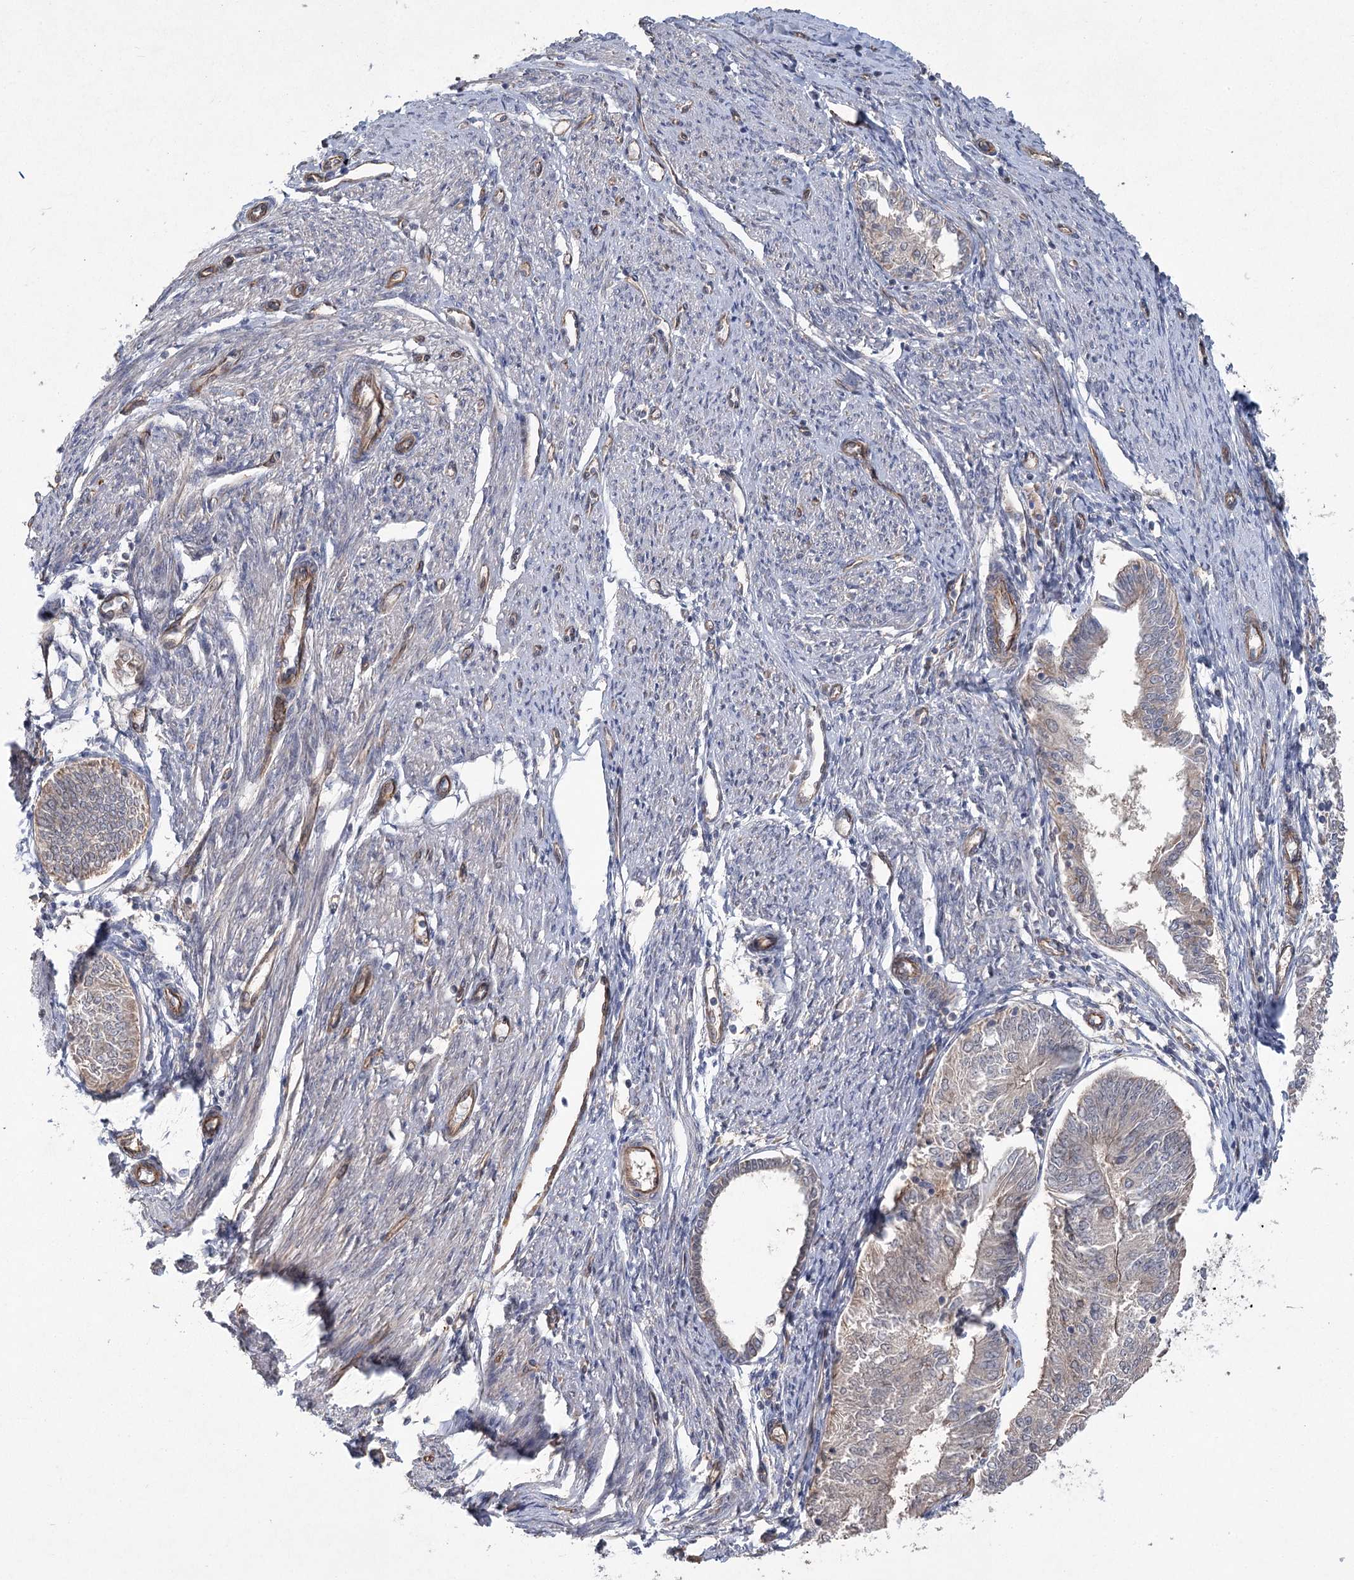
{"staining": {"intensity": "weak", "quantity": "<25%", "location": "cytoplasmic/membranous"}, "tissue": "endometrial cancer", "cell_type": "Tumor cells", "image_type": "cancer", "snomed": [{"axis": "morphology", "description": "Adenocarcinoma, NOS"}, {"axis": "topography", "description": "Endometrium"}], "caption": "IHC of endometrial cancer (adenocarcinoma) reveals no positivity in tumor cells. (DAB immunohistochemistry, high magnification).", "gene": "RWDD4", "patient": {"sex": "female", "age": 58}}